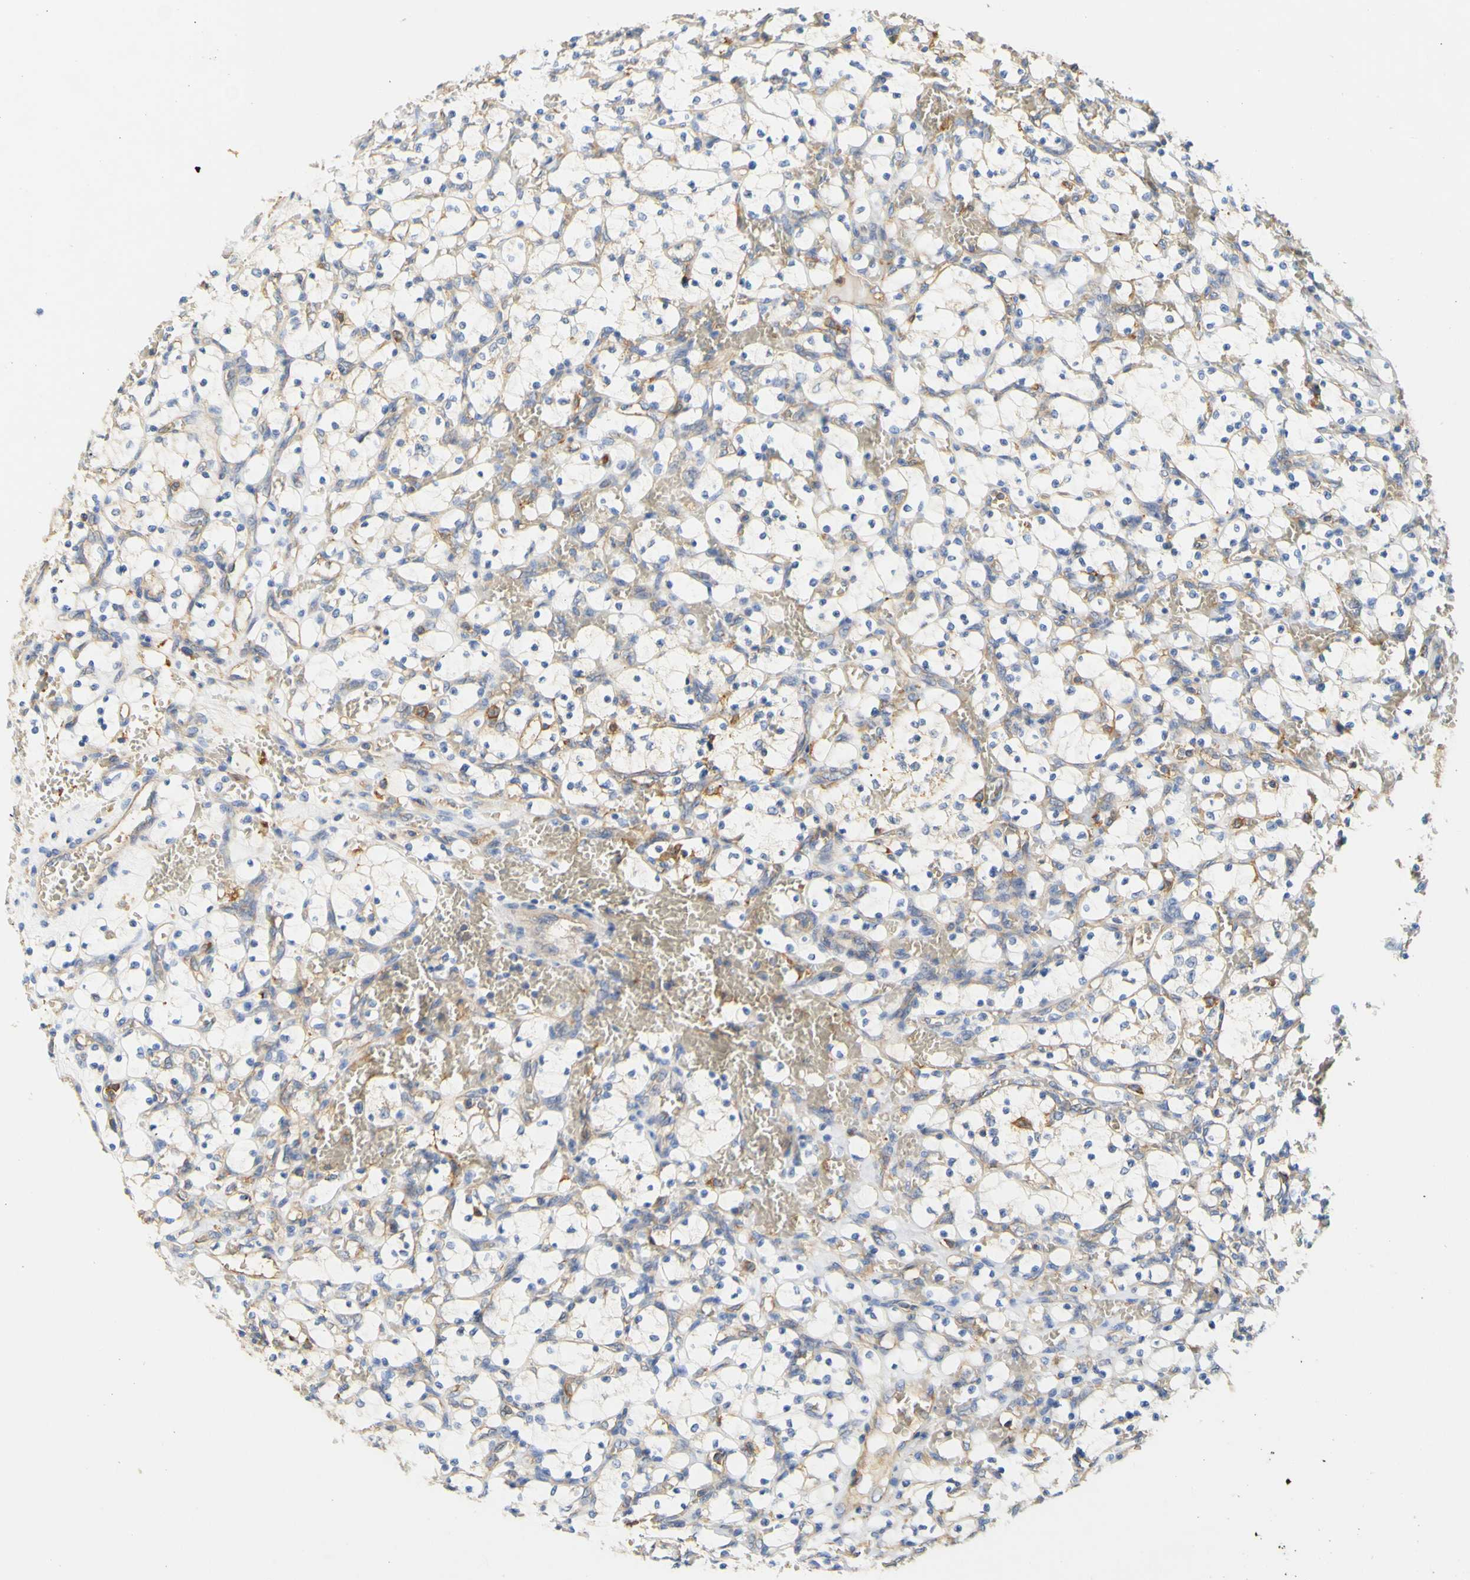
{"staining": {"intensity": "weak", "quantity": "25%-75%", "location": "cytoplasmic/membranous"}, "tissue": "renal cancer", "cell_type": "Tumor cells", "image_type": "cancer", "snomed": [{"axis": "morphology", "description": "Adenocarcinoma, NOS"}, {"axis": "topography", "description": "Kidney"}], "caption": "DAB (3,3'-diaminobenzidine) immunohistochemical staining of adenocarcinoma (renal) shows weak cytoplasmic/membranous protein positivity in about 25%-75% of tumor cells.", "gene": "PCDH7", "patient": {"sex": "female", "age": 69}}